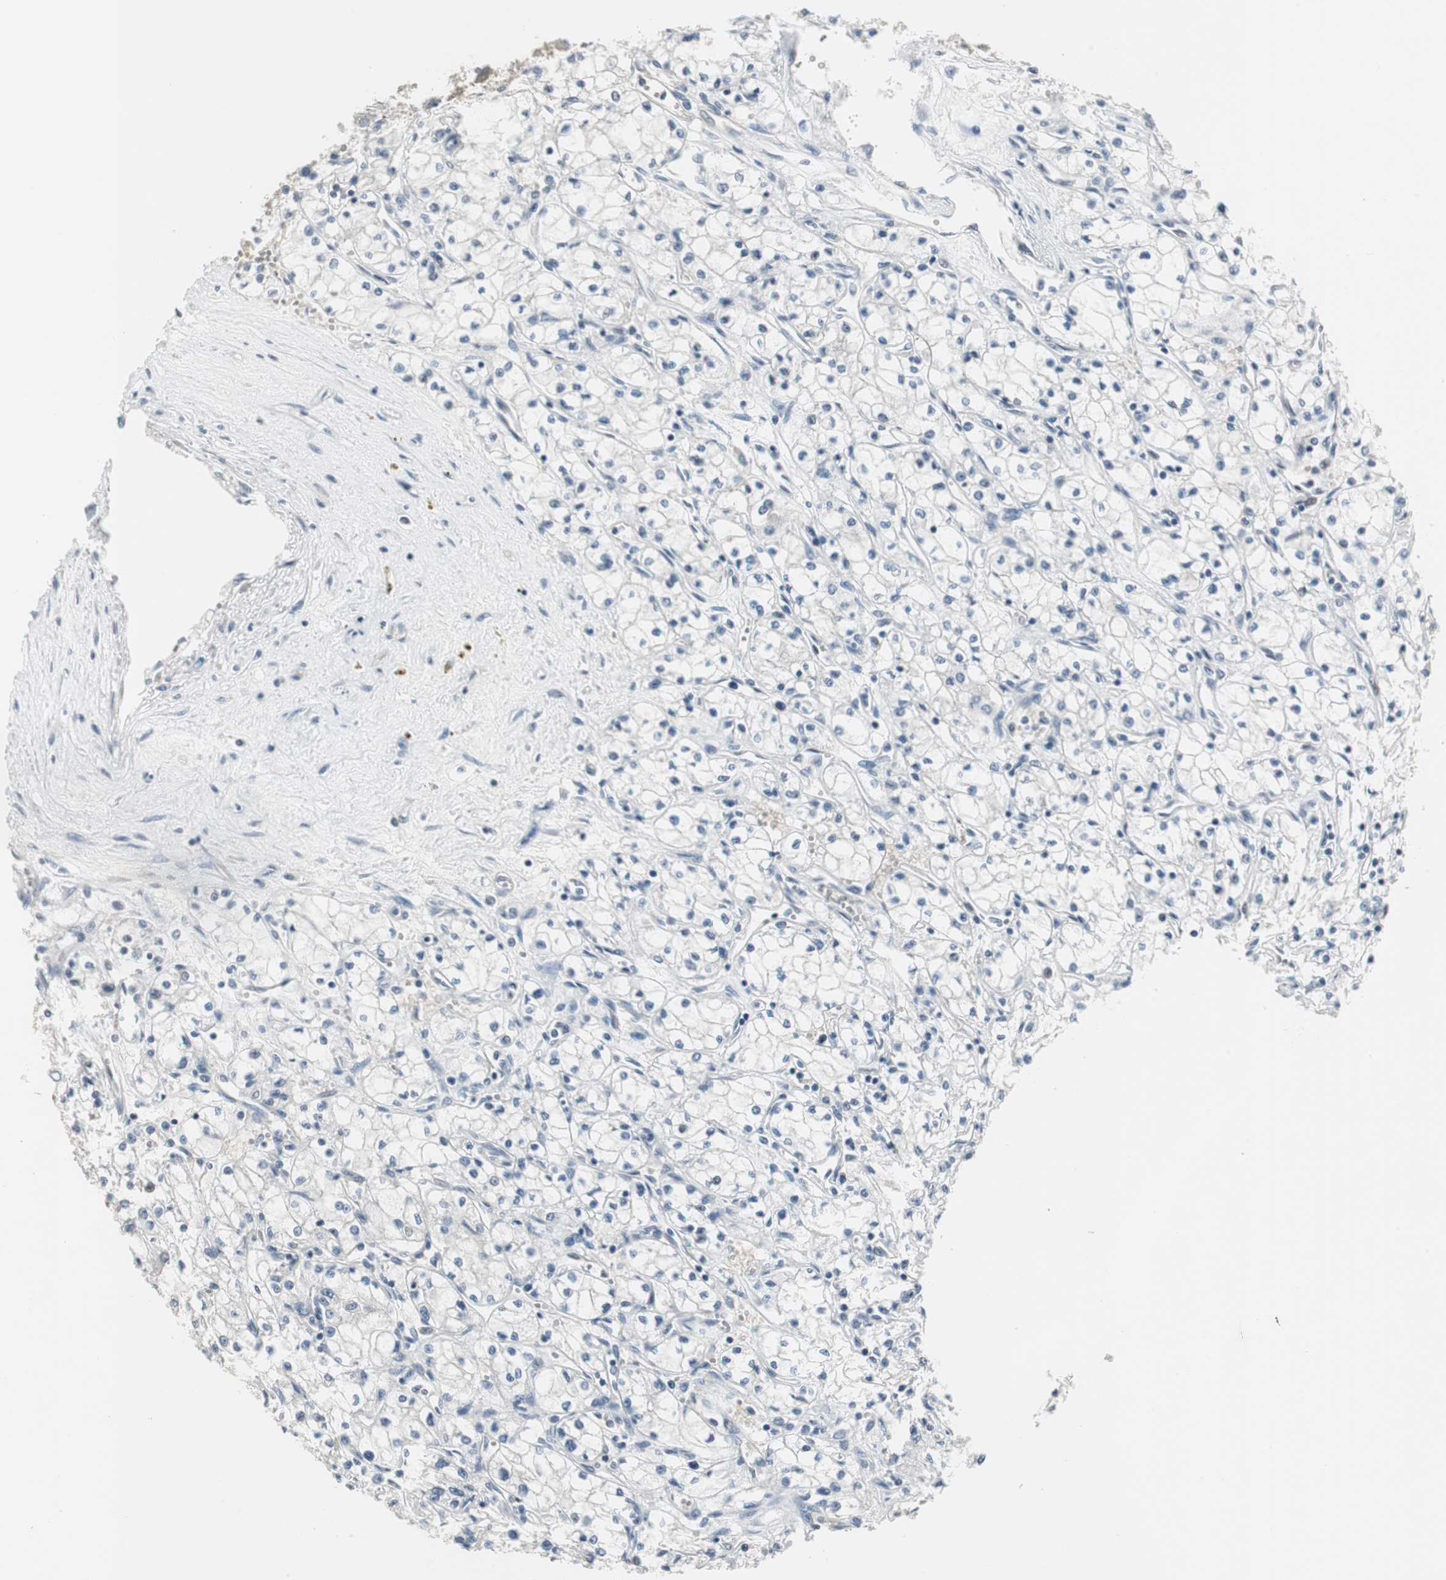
{"staining": {"intensity": "negative", "quantity": "none", "location": "none"}, "tissue": "renal cancer", "cell_type": "Tumor cells", "image_type": "cancer", "snomed": [{"axis": "morphology", "description": "Normal tissue, NOS"}, {"axis": "morphology", "description": "Adenocarcinoma, NOS"}, {"axis": "topography", "description": "Kidney"}], "caption": "DAB (3,3'-diaminobenzidine) immunohistochemical staining of human adenocarcinoma (renal) displays no significant expression in tumor cells. (Stains: DAB immunohistochemistry with hematoxylin counter stain, Microscopy: brightfield microscopy at high magnification).", "gene": "CCT5", "patient": {"sex": "male", "age": 59}}